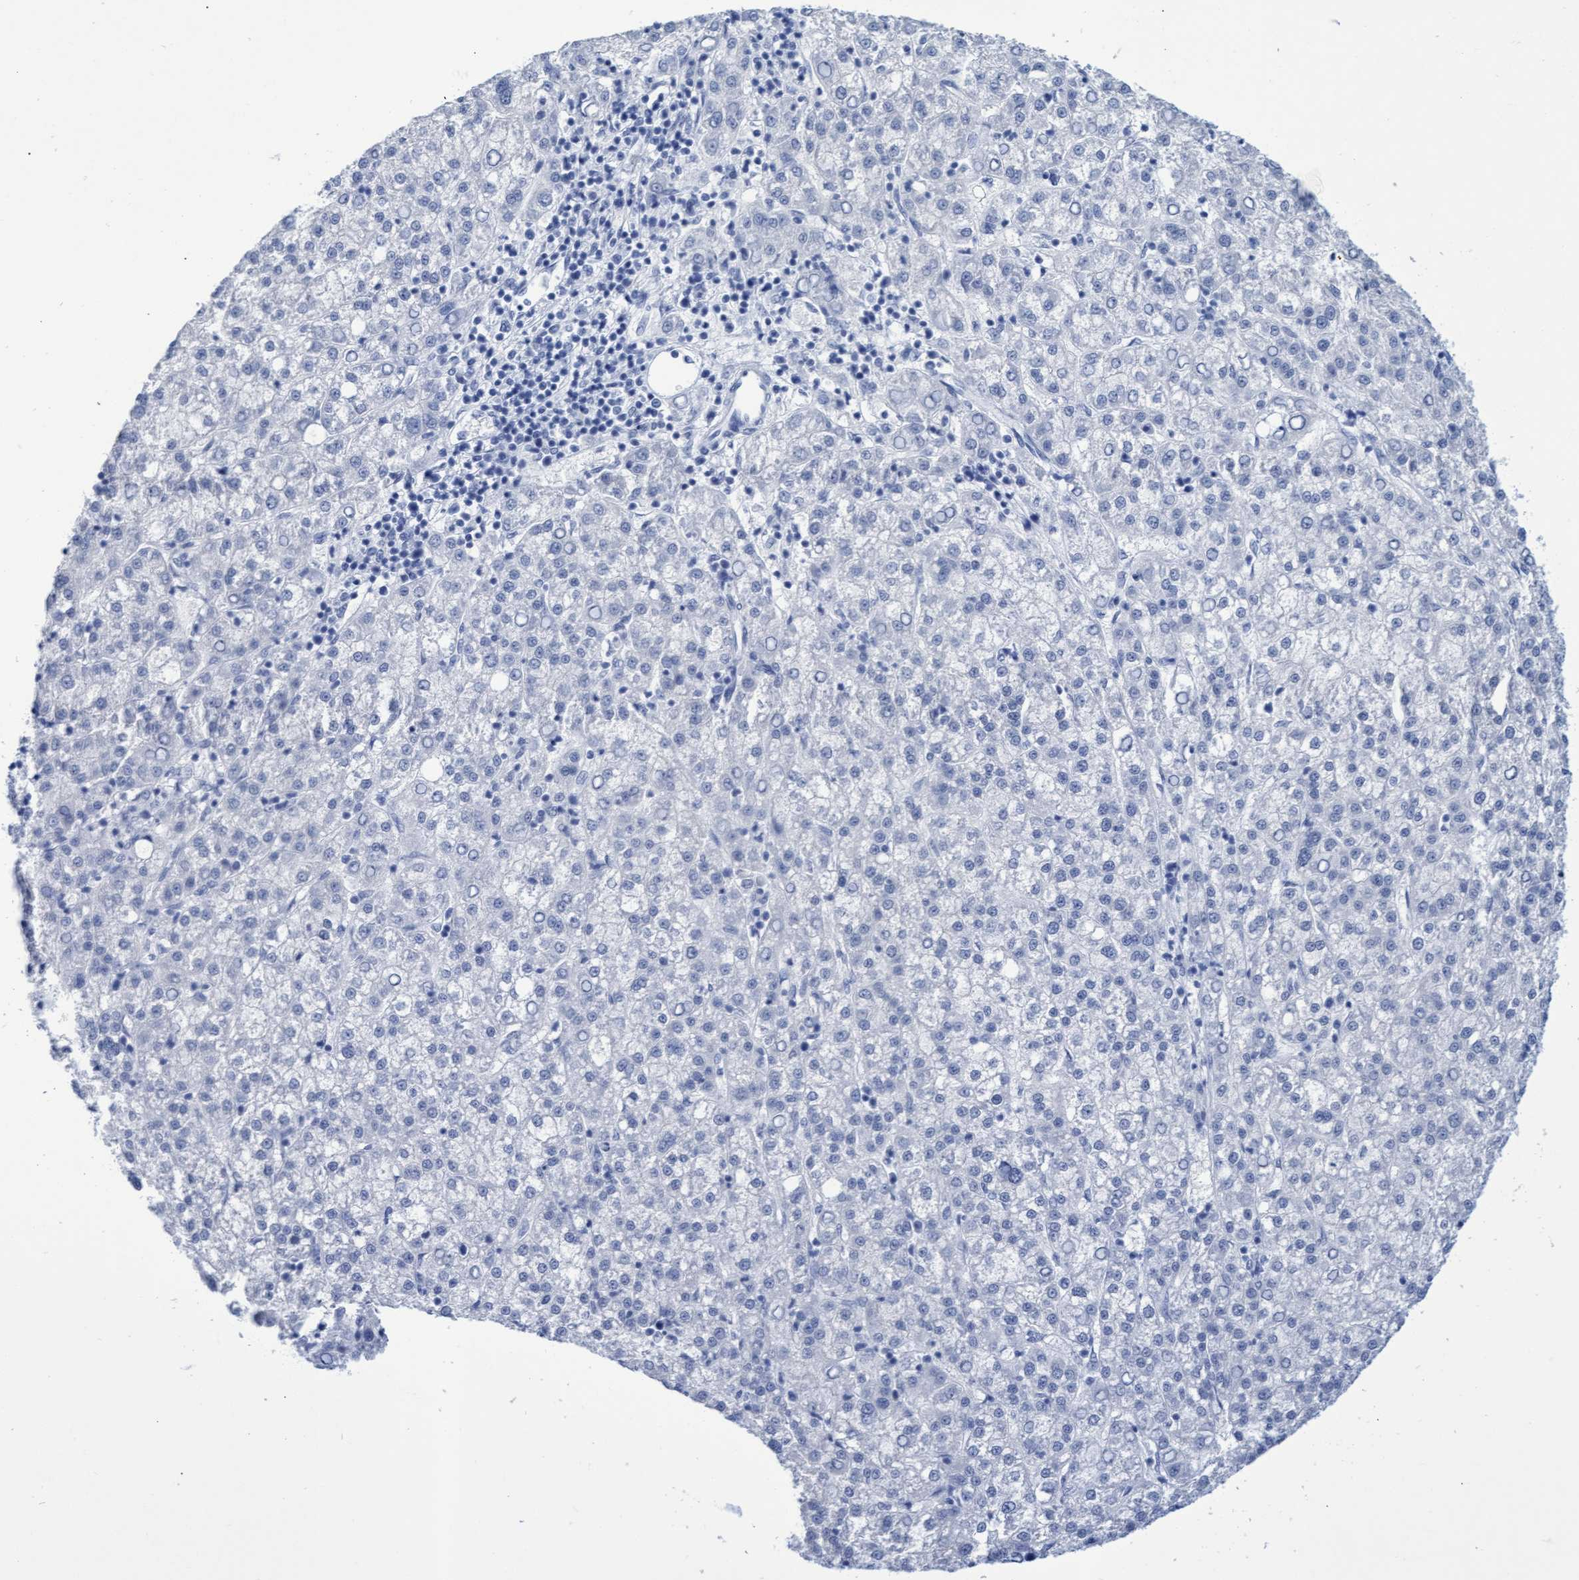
{"staining": {"intensity": "negative", "quantity": "none", "location": "none"}, "tissue": "liver cancer", "cell_type": "Tumor cells", "image_type": "cancer", "snomed": [{"axis": "morphology", "description": "Carcinoma, Hepatocellular, NOS"}, {"axis": "topography", "description": "Liver"}], "caption": "The photomicrograph shows no staining of tumor cells in liver hepatocellular carcinoma.", "gene": "INSL6", "patient": {"sex": "female", "age": 58}}